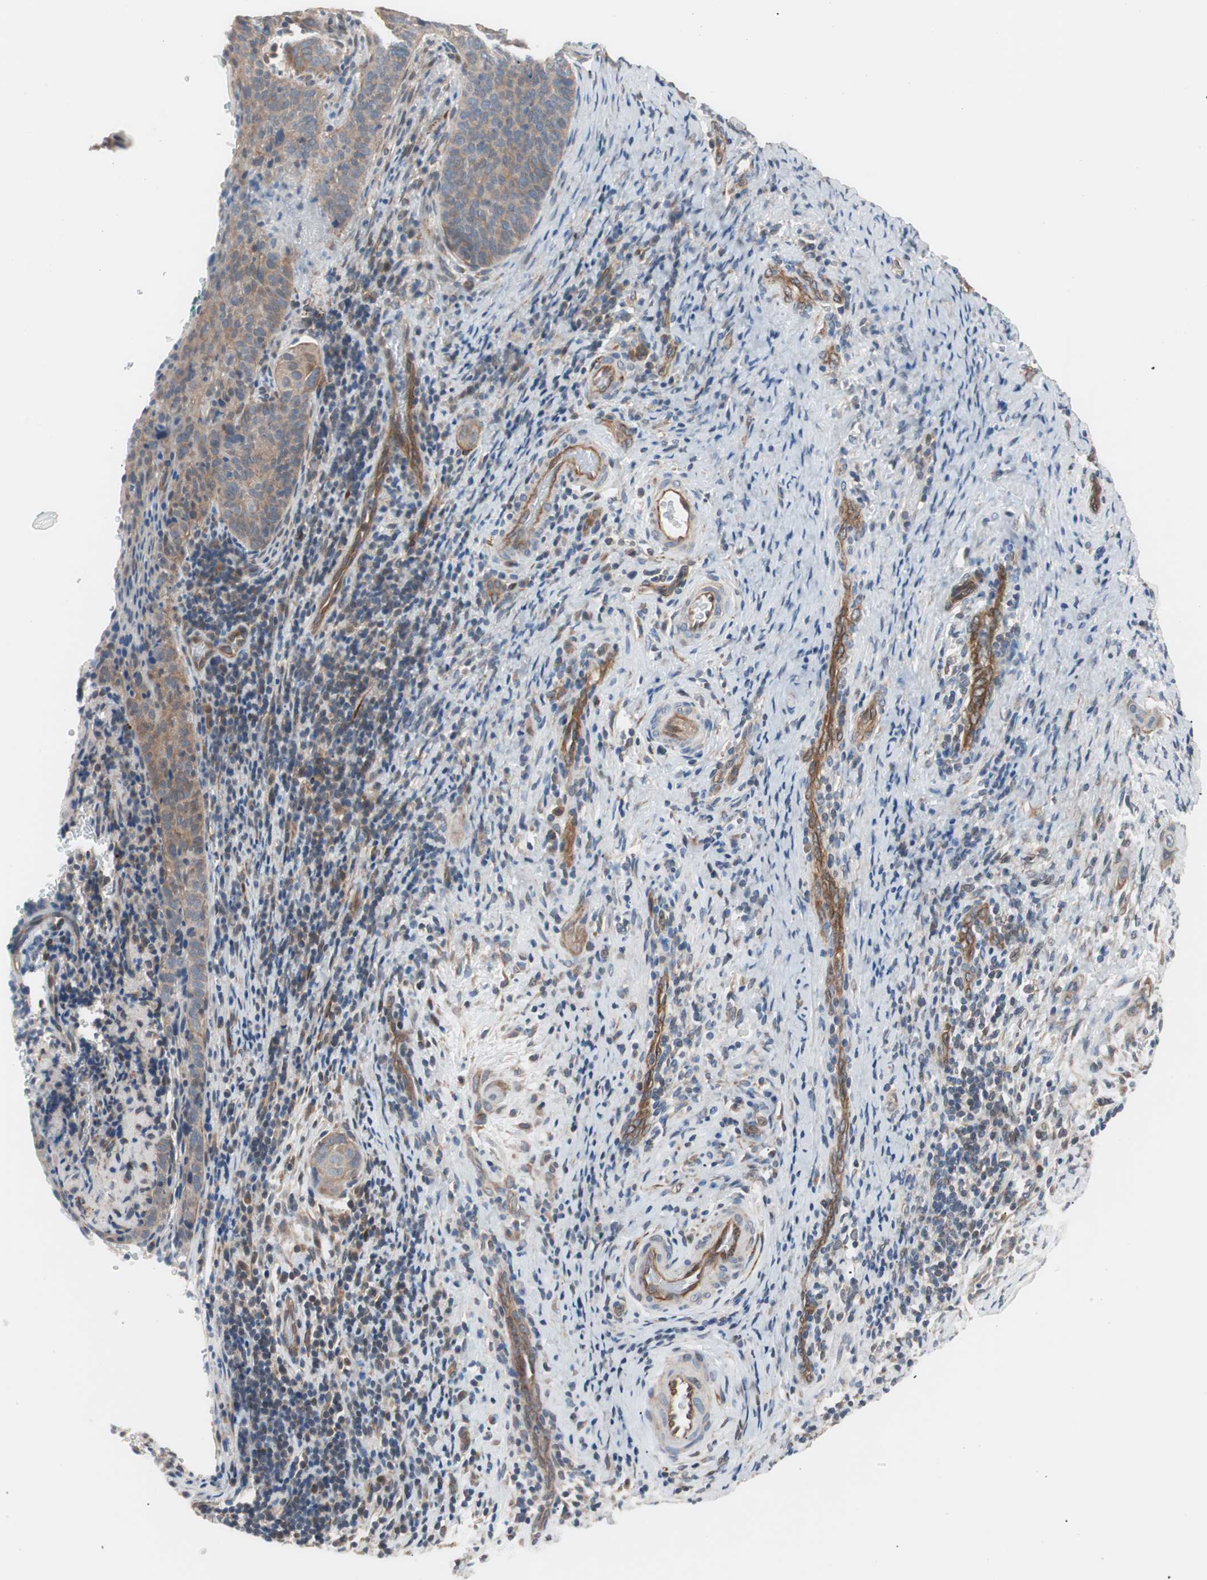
{"staining": {"intensity": "weak", "quantity": "25%-75%", "location": "cytoplasmic/membranous"}, "tissue": "cervical cancer", "cell_type": "Tumor cells", "image_type": "cancer", "snomed": [{"axis": "morphology", "description": "Squamous cell carcinoma, NOS"}, {"axis": "topography", "description": "Cervix"}], "caption": "This is an image of immunohistochemistry (IHC) staining of cervical squamous cell carcinoma, which shows weak expression in the cytoplasmic/membranous of tumor cells.", "gene": "SMG1", "patient": {"sex": "female", "age": 33}}